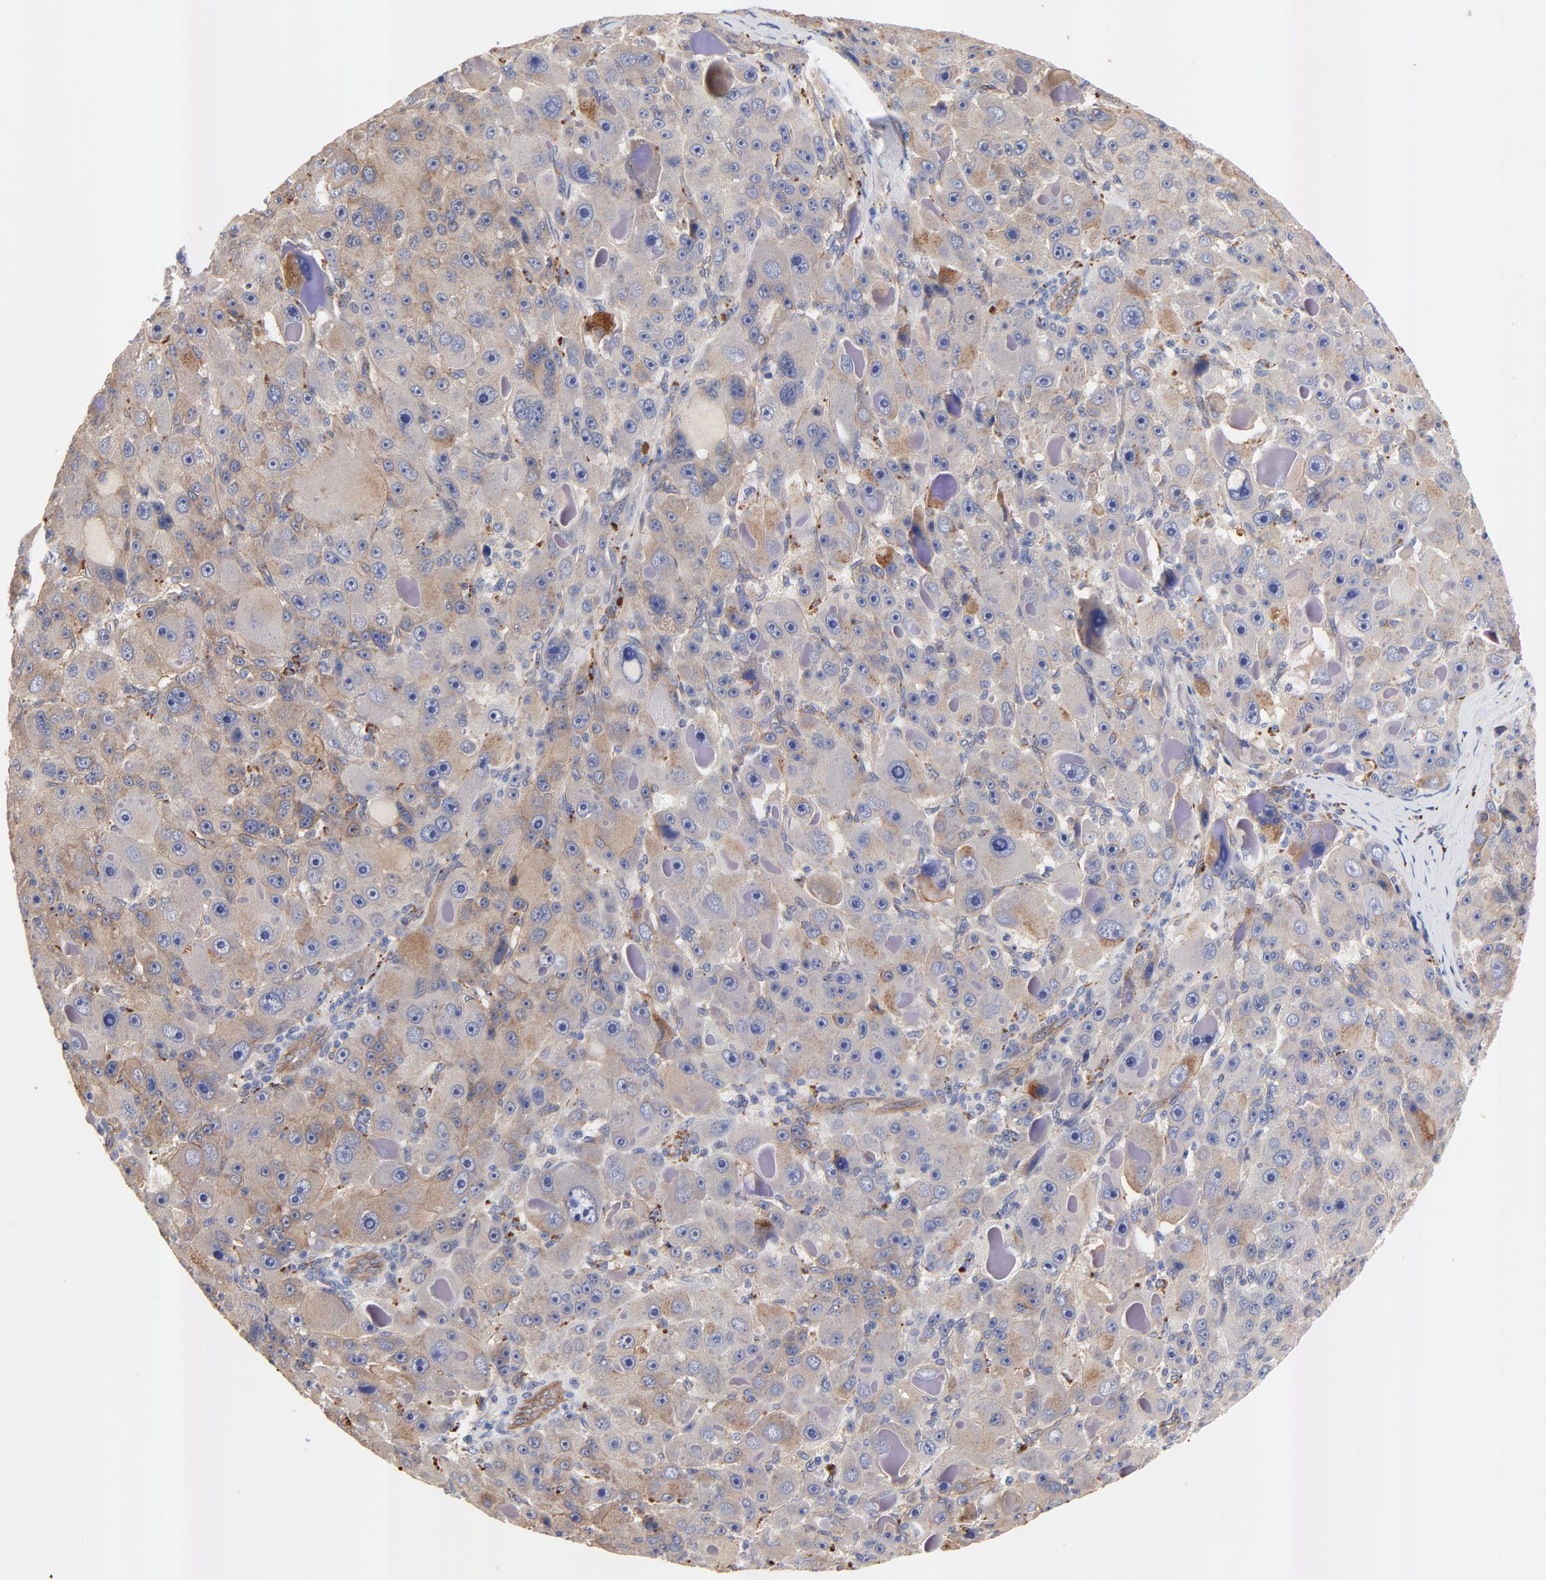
{"staining": {"intensity": "moderate", "quantity": ">75%", "location": "cytoplasmic/membranous"}, "tissue": "liver cancer", "cell_type": "Tumor cells", "image_type": "cancer", "snomed": [{"axis": "morphology", "description": "Carcinoma, Hepatocellular, NOS"}, {"axis": "topography", "description": "Liver"}], "caption": "Liver cancer stained with DAB immunohistochemistry displays medium levels of moderate cytoplasmic/membranous positivity in about >75% of tumor cells. (DAB IHC, brown staining for protein, blue staining for nuclei).", "gene": "FBXL2", "patient": {"sex": "male", "age": 76}}